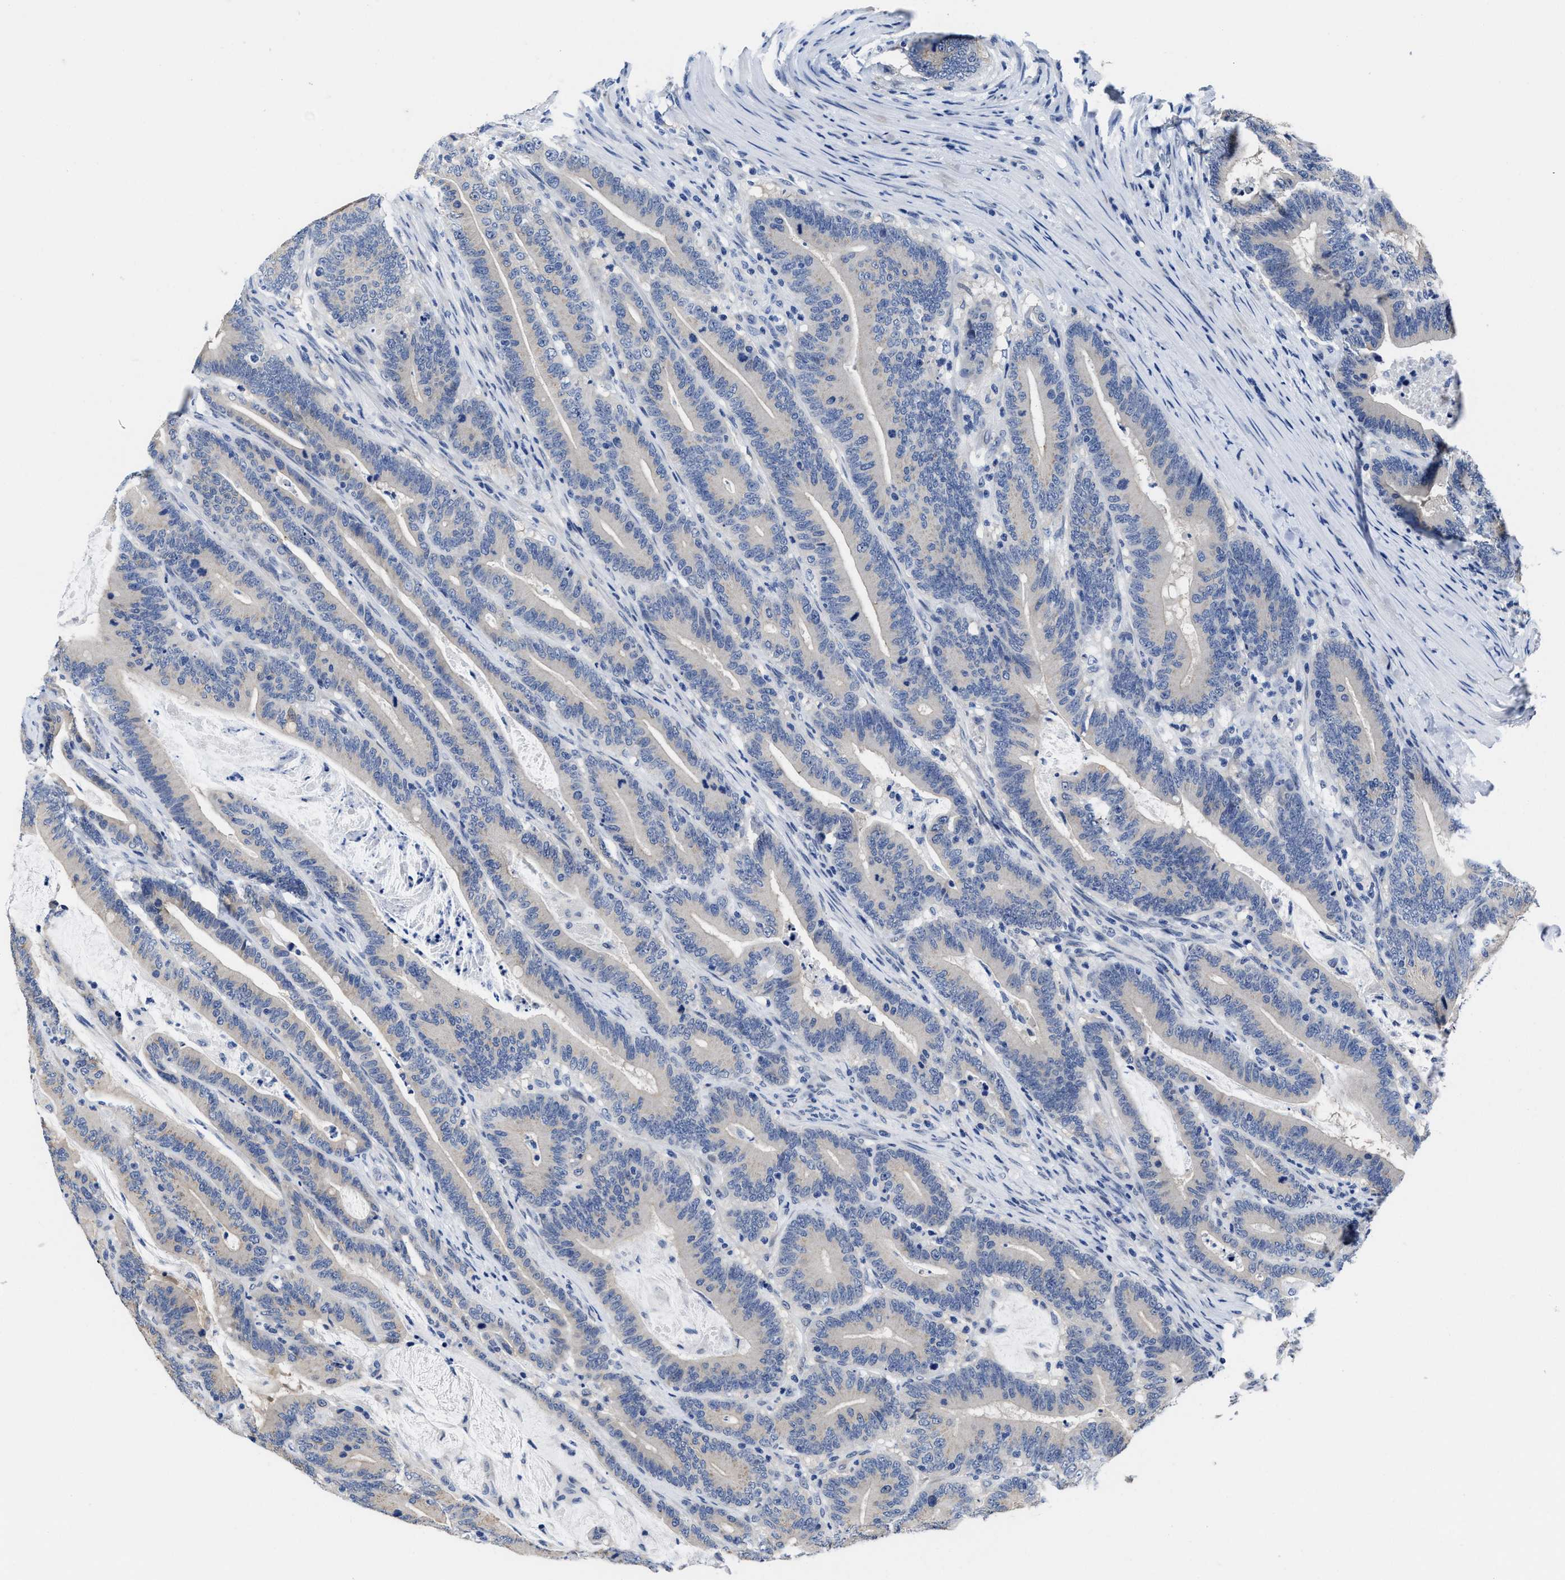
{"staining": {"intensity": "negative", "quantity": "none", "location": "none"}, "tissue": "colorectal cancer", "cell_type": "Tumor cells", "image_type": "cancer", "snomed": [{"axis": "morphology", "description": "Adenocarcinoma, NOS"}, {"axis": "topography", "description": "Colon"}], "caption": "DAB immunohistochemical staining of colorectal cancer exhibits no significant expression in tumor cells.", "gene": "HOOK1", "patient": {"sex": "female", "age": 66}}